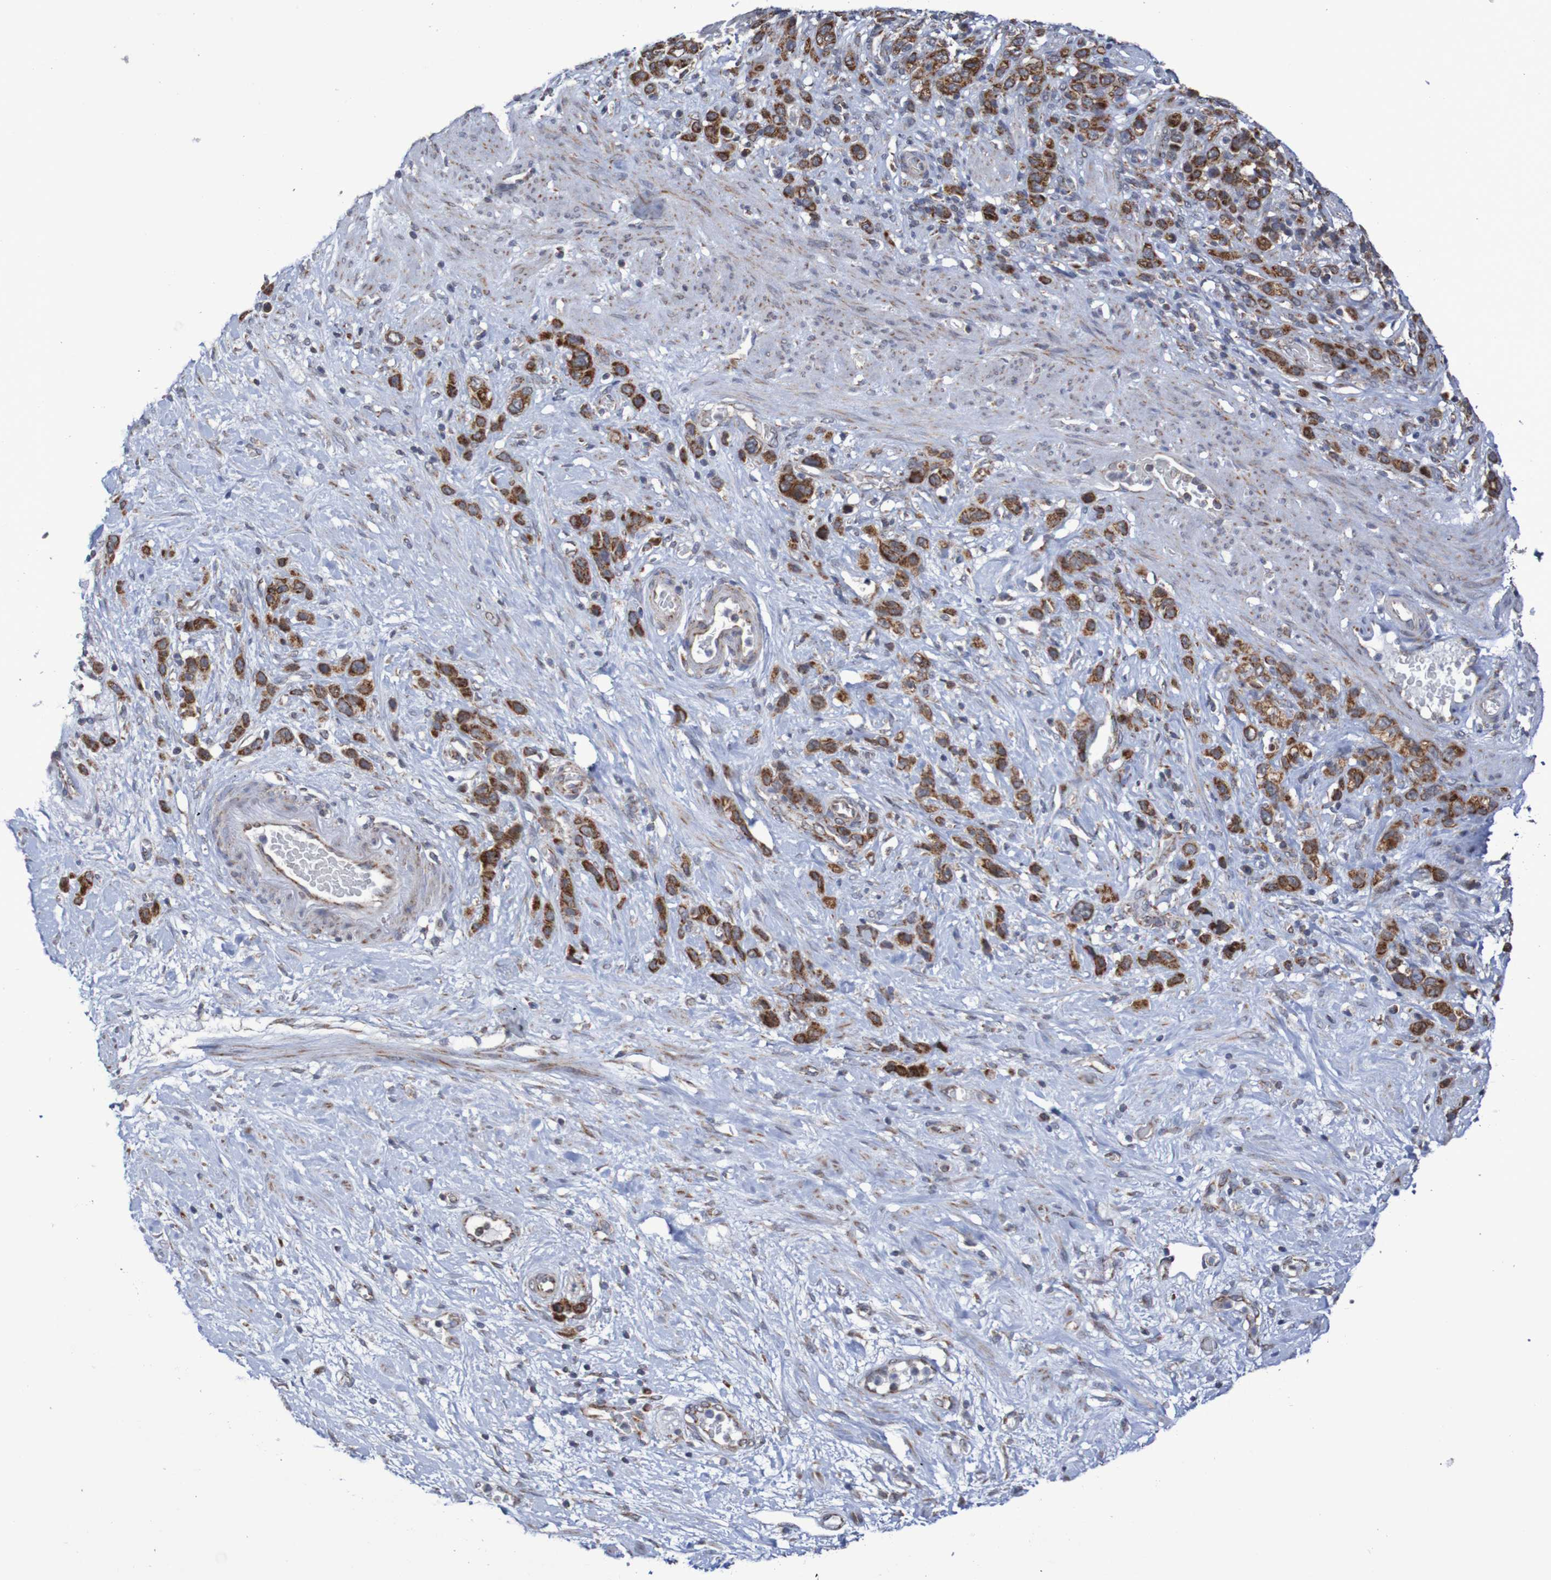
{"staining": {"intensity": "strong", "quantity": ">75%", "location": "cytoplasmic/membranous"}, "tissue": "stomach cancer", "cell_type": "Tumor cells", "image_type": "cancer", "snomed": [{"axis": "morphology", "description": "Adenocarcinoma, NOS"}, {"axis": "morphology", "description": "Adenocarcinoma, High grade"}, {"axis": "topography", "description": "Stomach, upper"}, {"axis": "topography", "description": "Stomach, lower"}], "caption": "A photomicrograph showing strong cytoplasmic/membranous staining in approximately >75% of tumor cells in stomach cancer (high-grade adenocarcinoma), as visualized by brown immunohistochemical staining.", "gene": "DVL1", "patient": {"sex": "female", "age": 65}}